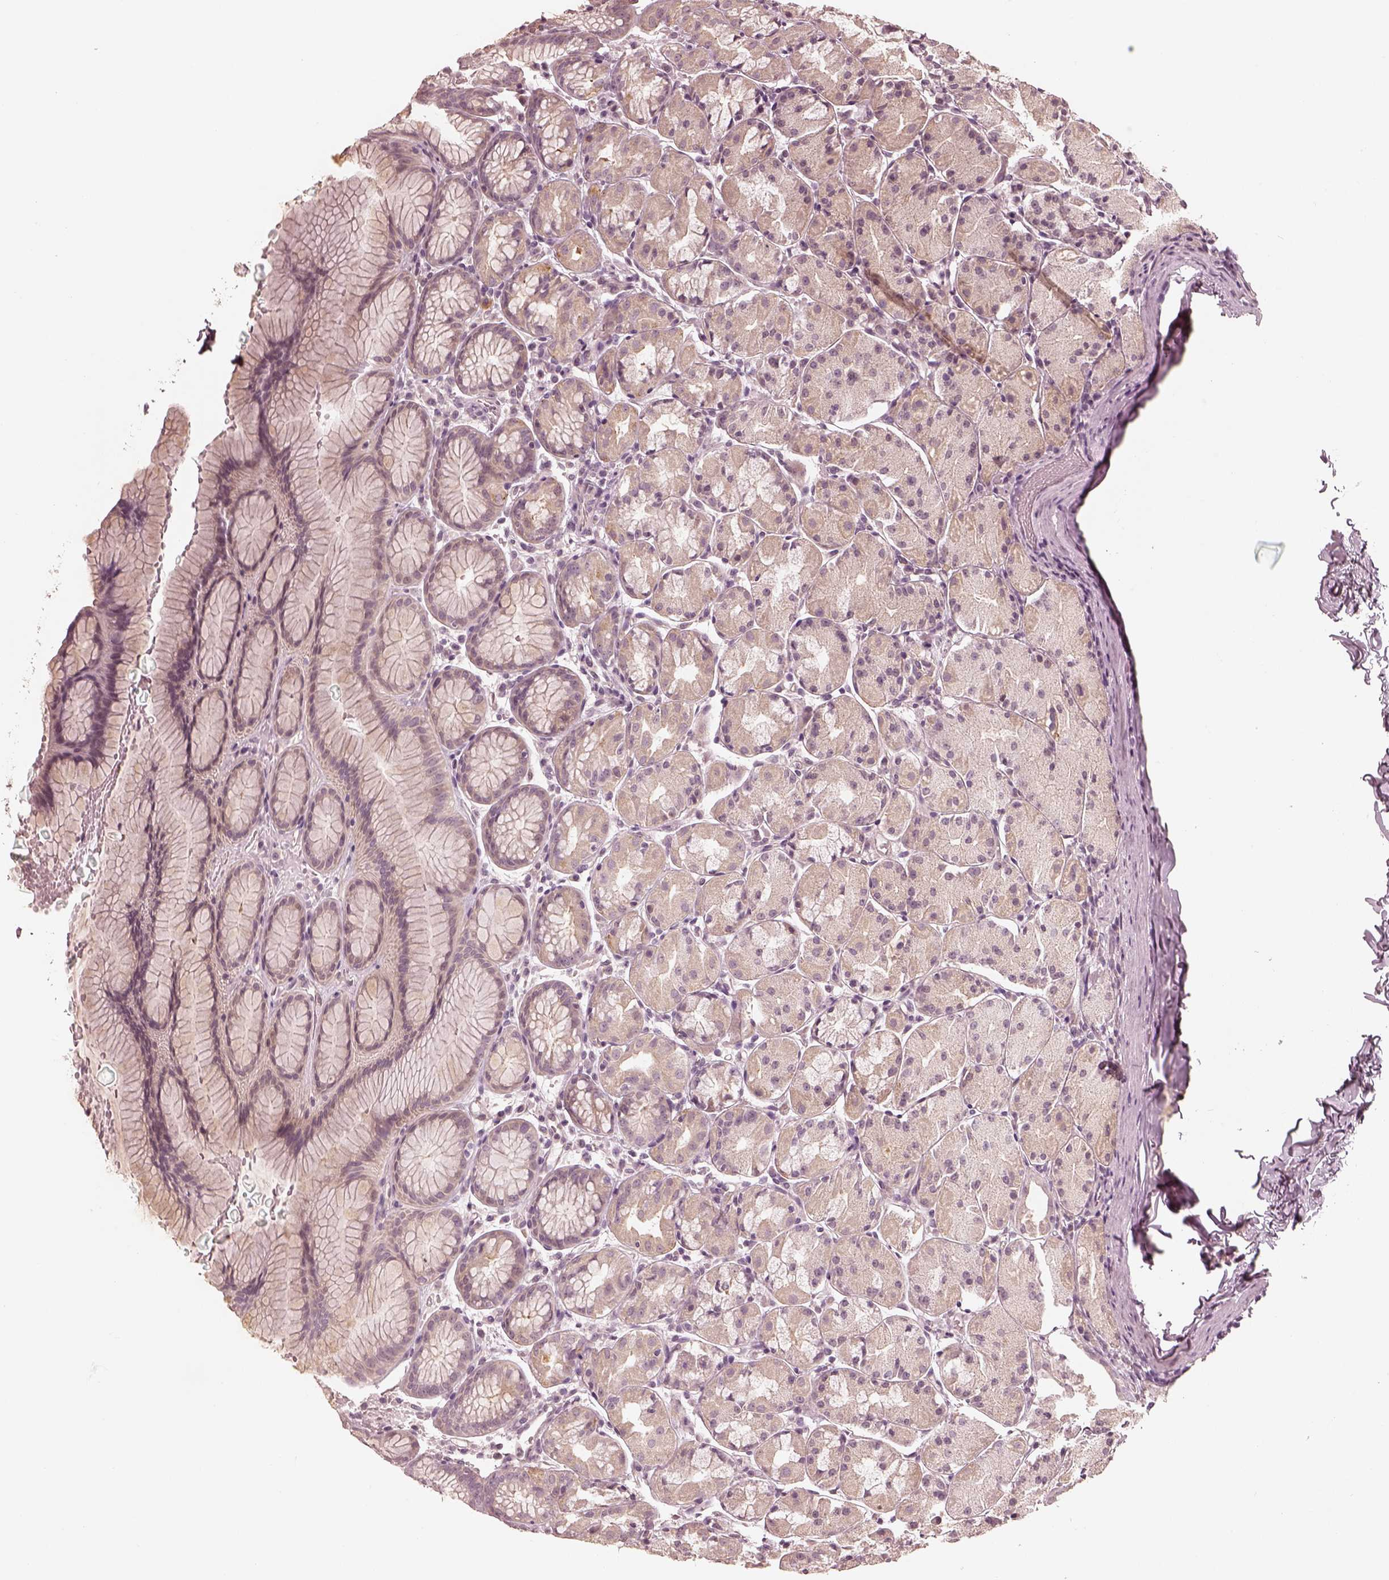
{"staining": {"intensity": "weak", "quantity": "<25%", "location": "cytoplasmic/membranous"}, "tissue": "stomach", "cell_type": "Glandular cells", "image_type": "normal", "snomed": [{"axis": "morphology", "description": "Normal tissue, NOS"}, {"axis": "topography", "description": "Stomach, upper"}], "caption": "DAB (3,3'-diaminobenzidine) immunohistochemical staining of unremarkable stomach exhibits no significant staining in glandular cells.", "gene": "ACACB", "patient": {"sex": "male", "age": 47}}